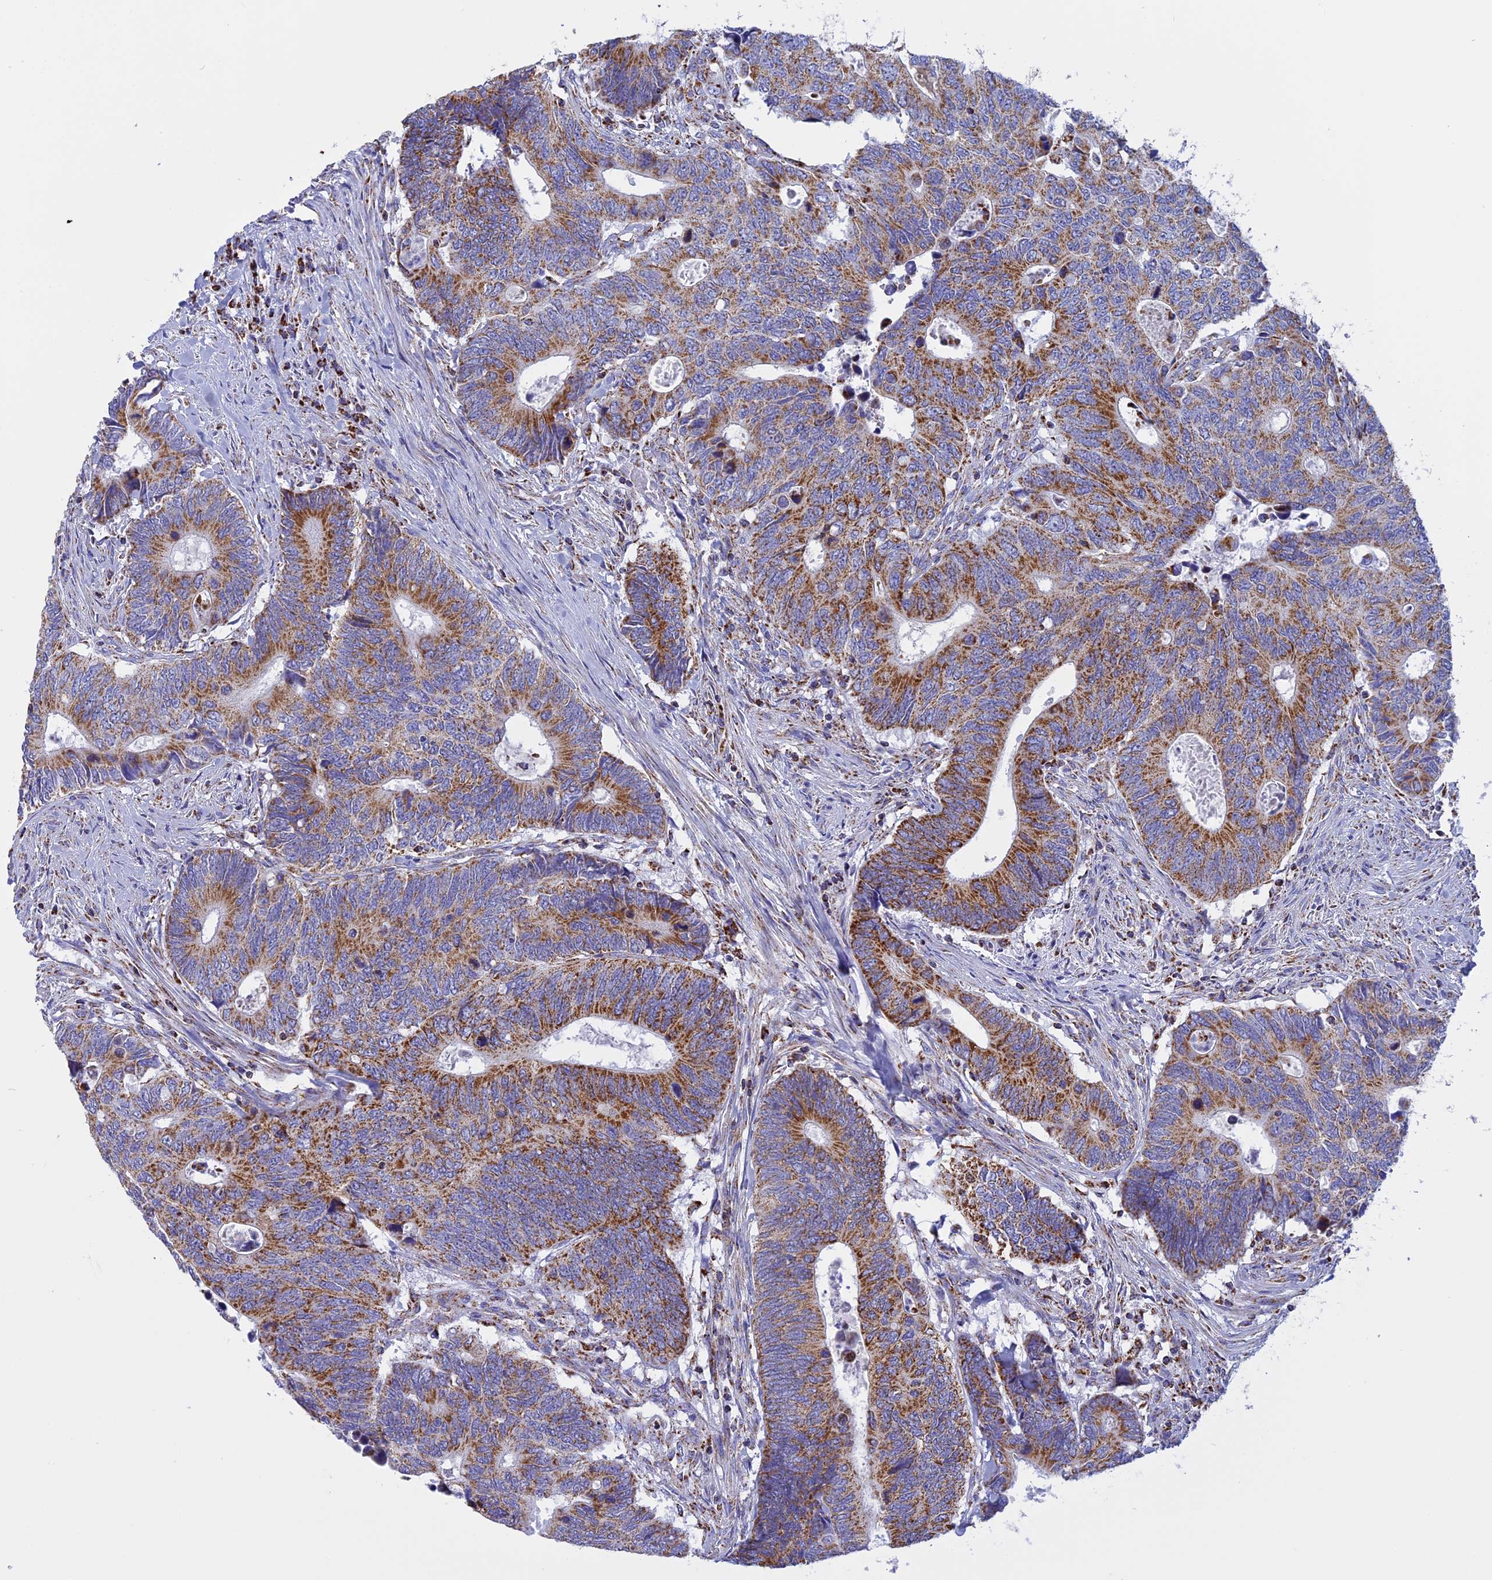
{"staining": {"intensity": "moderate", "quantity": ">75%", "location": "cytoplasmic/membranous"}, "tissue": "colorectal cancer", "cell_type": "Tumor cells", "image_type": "cancer", "snomed": [{"axis": "morphology", "description": "Adenocarcinoma, NOS"}, {"axis": "topography", "description": "Colon"}], "caption": "An immunohistochemistry (IHC) micrograph of neoplastic tissue is shown. Protein staining in brown highlights moderate cytoplasmic/membranous positivity in colorectal cancer (adenocarcinoma) within tumor cells. (DAB (3,3'-diaminobenzidine) IHC, brown staining for protein, blue staining for nuclei).", "gene": "KCNG1", "patient": {"sex": "male", "age": 87}}